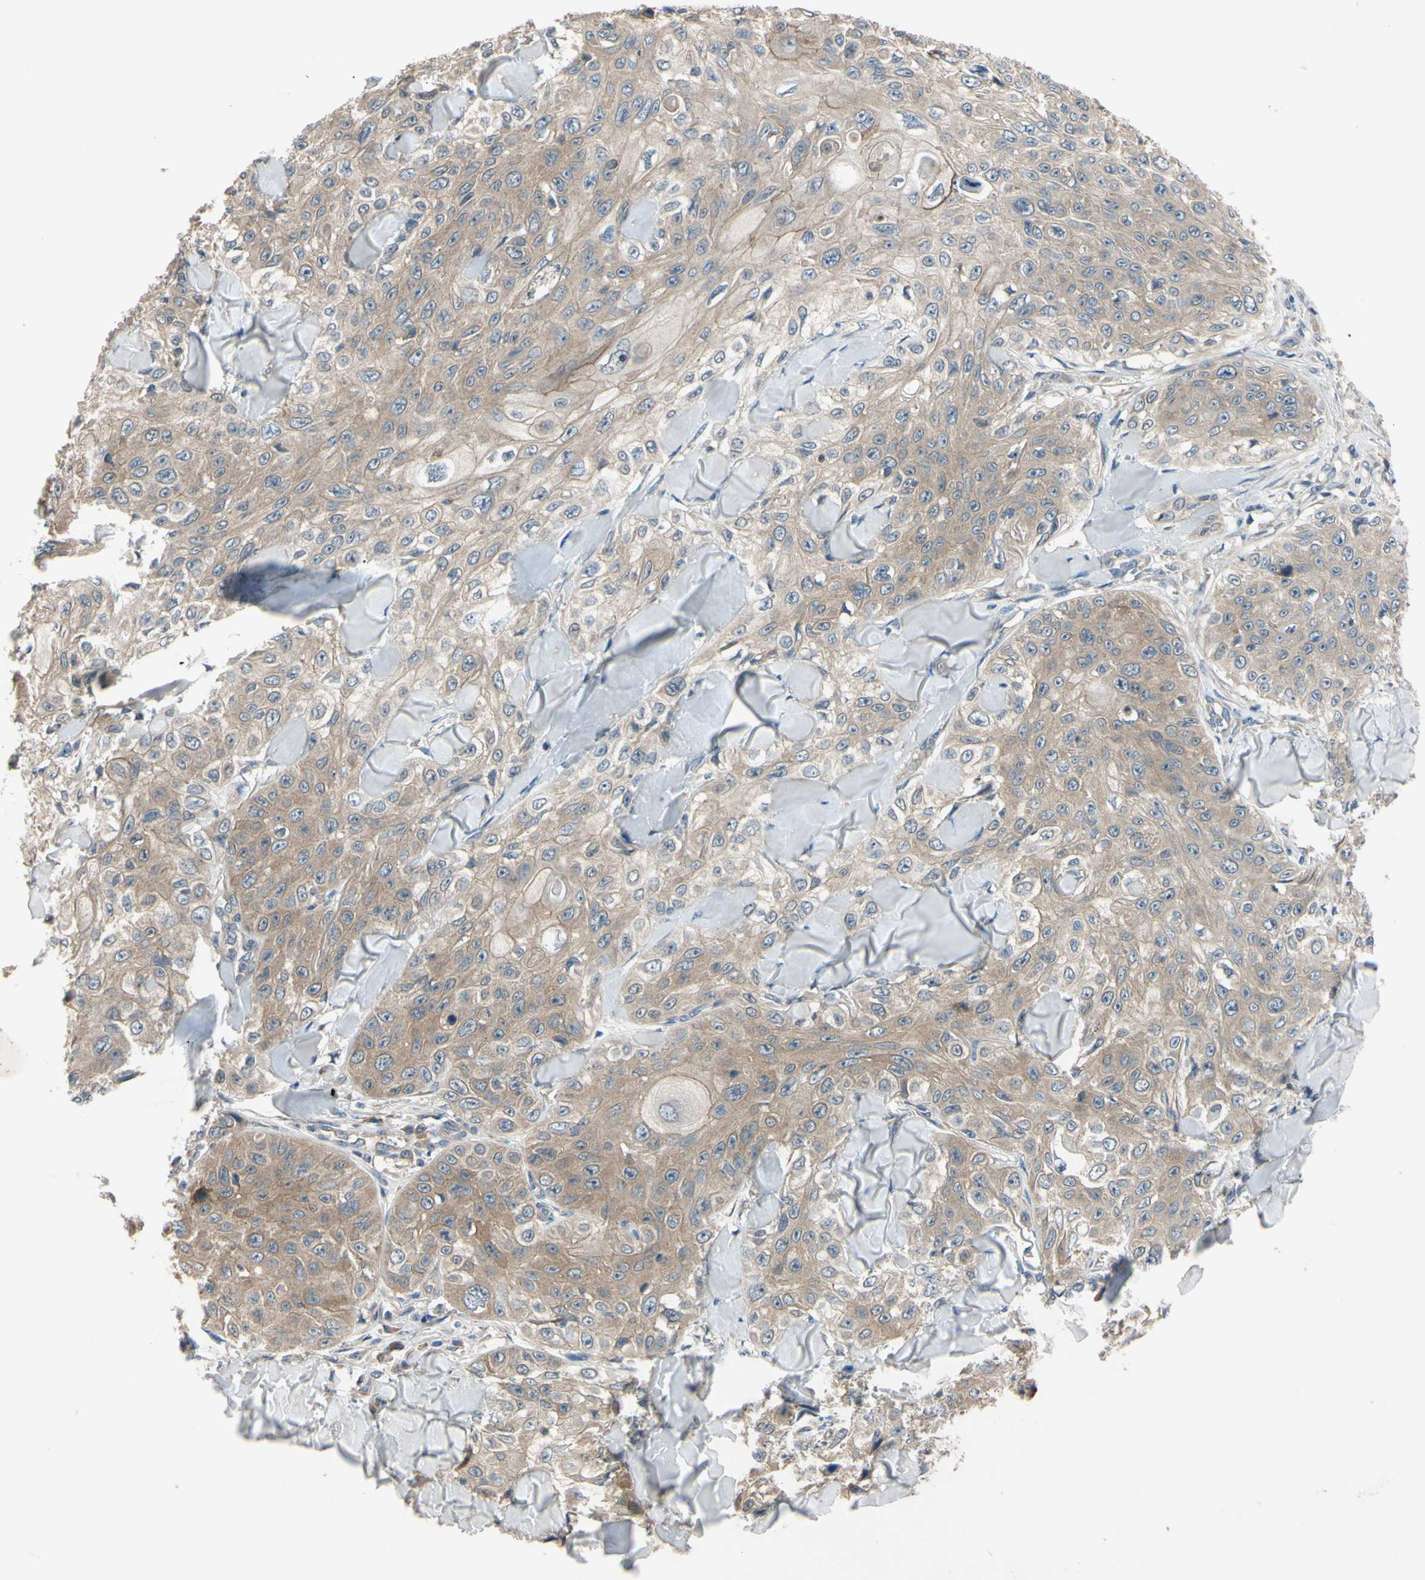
{"staining": {"intensity": "moderate", "quantity": ">75%", "location": "cytoplasmic/membranous"}, "tissue": "skin cancer", "cell_type": "Tumor cells", "image_type": "cancer", "snomed": [{"axis": "morphology", "description": "Squamous cell carcinoma, NOS"}, {"axis": "topography", "description": "Skin"}], "caption": "Squamous cell carcinoma (skin) stained with immunohistochemistry reveals moderate cytoplasmic/membranous staining in about >75% of tumor cells.", "gene": "HILPDA", "patient": {"sex": "male", "age": 86}}